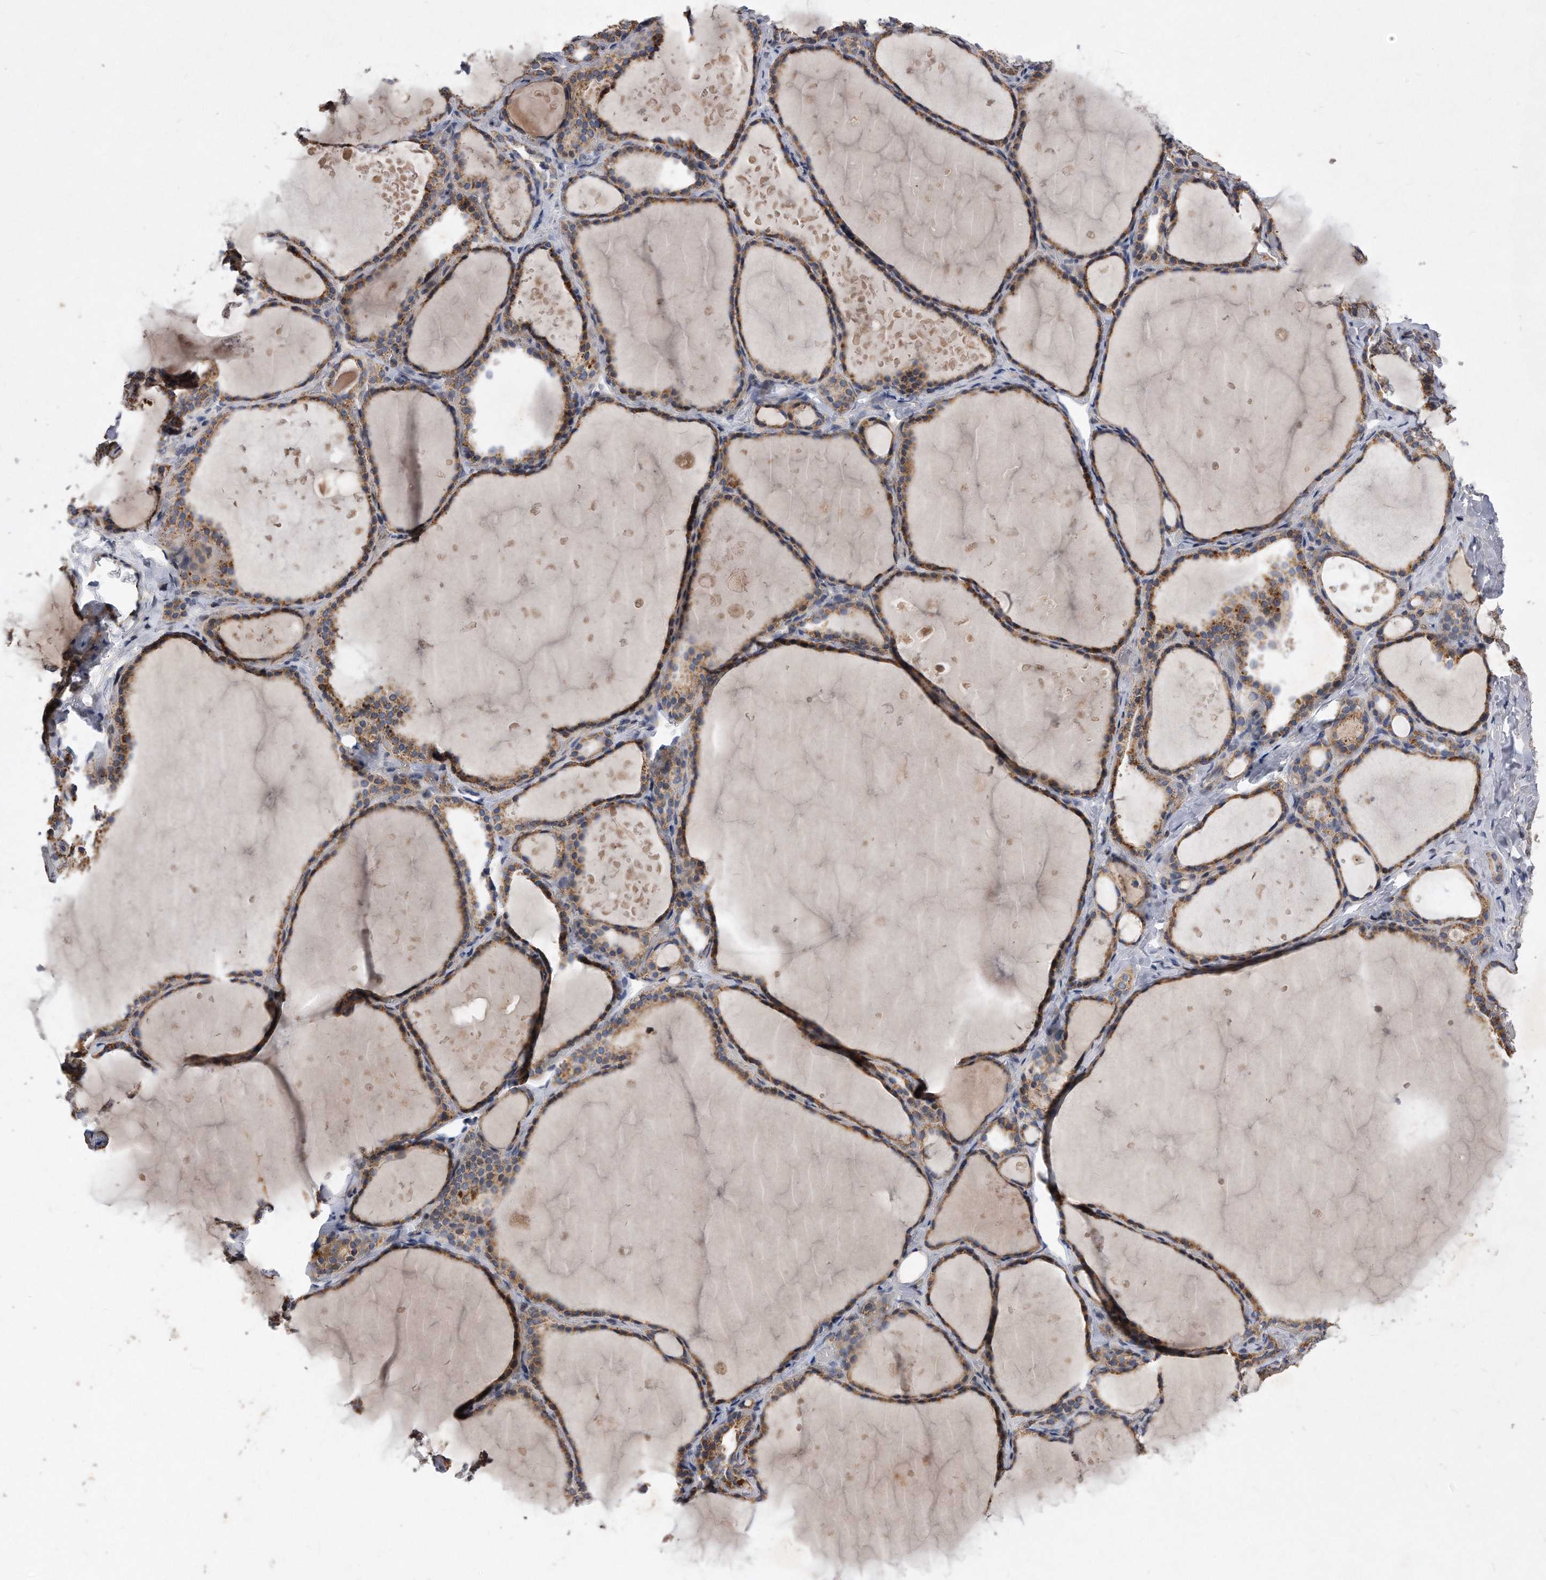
{"staining": {"intensity": "moderate", "quantity": ">75%", "location": "cytoplasmic/membranous"}, "tissue": "thyroid gland", "cell_type": "Glandular cells", "image_type": "normal", "snomed": [{"axis": "morphology", "description": "Normal tissue, NOS"}, {"axis": "topography", "description": "Thyroid gland"}], "caption": "Glandular cells reveal moderate cytoplasmic/membranous positivity in approximately >75% of cells in benign thyroid gland. The staining is performed using DAB (3,3'-diaminobenzidine) brown chromogen to label protein expression. The nuclei are counter-stained blue using hematoxylin.", "gene": "PPP5C", "patient": {"sex": "female", "age": 44}}